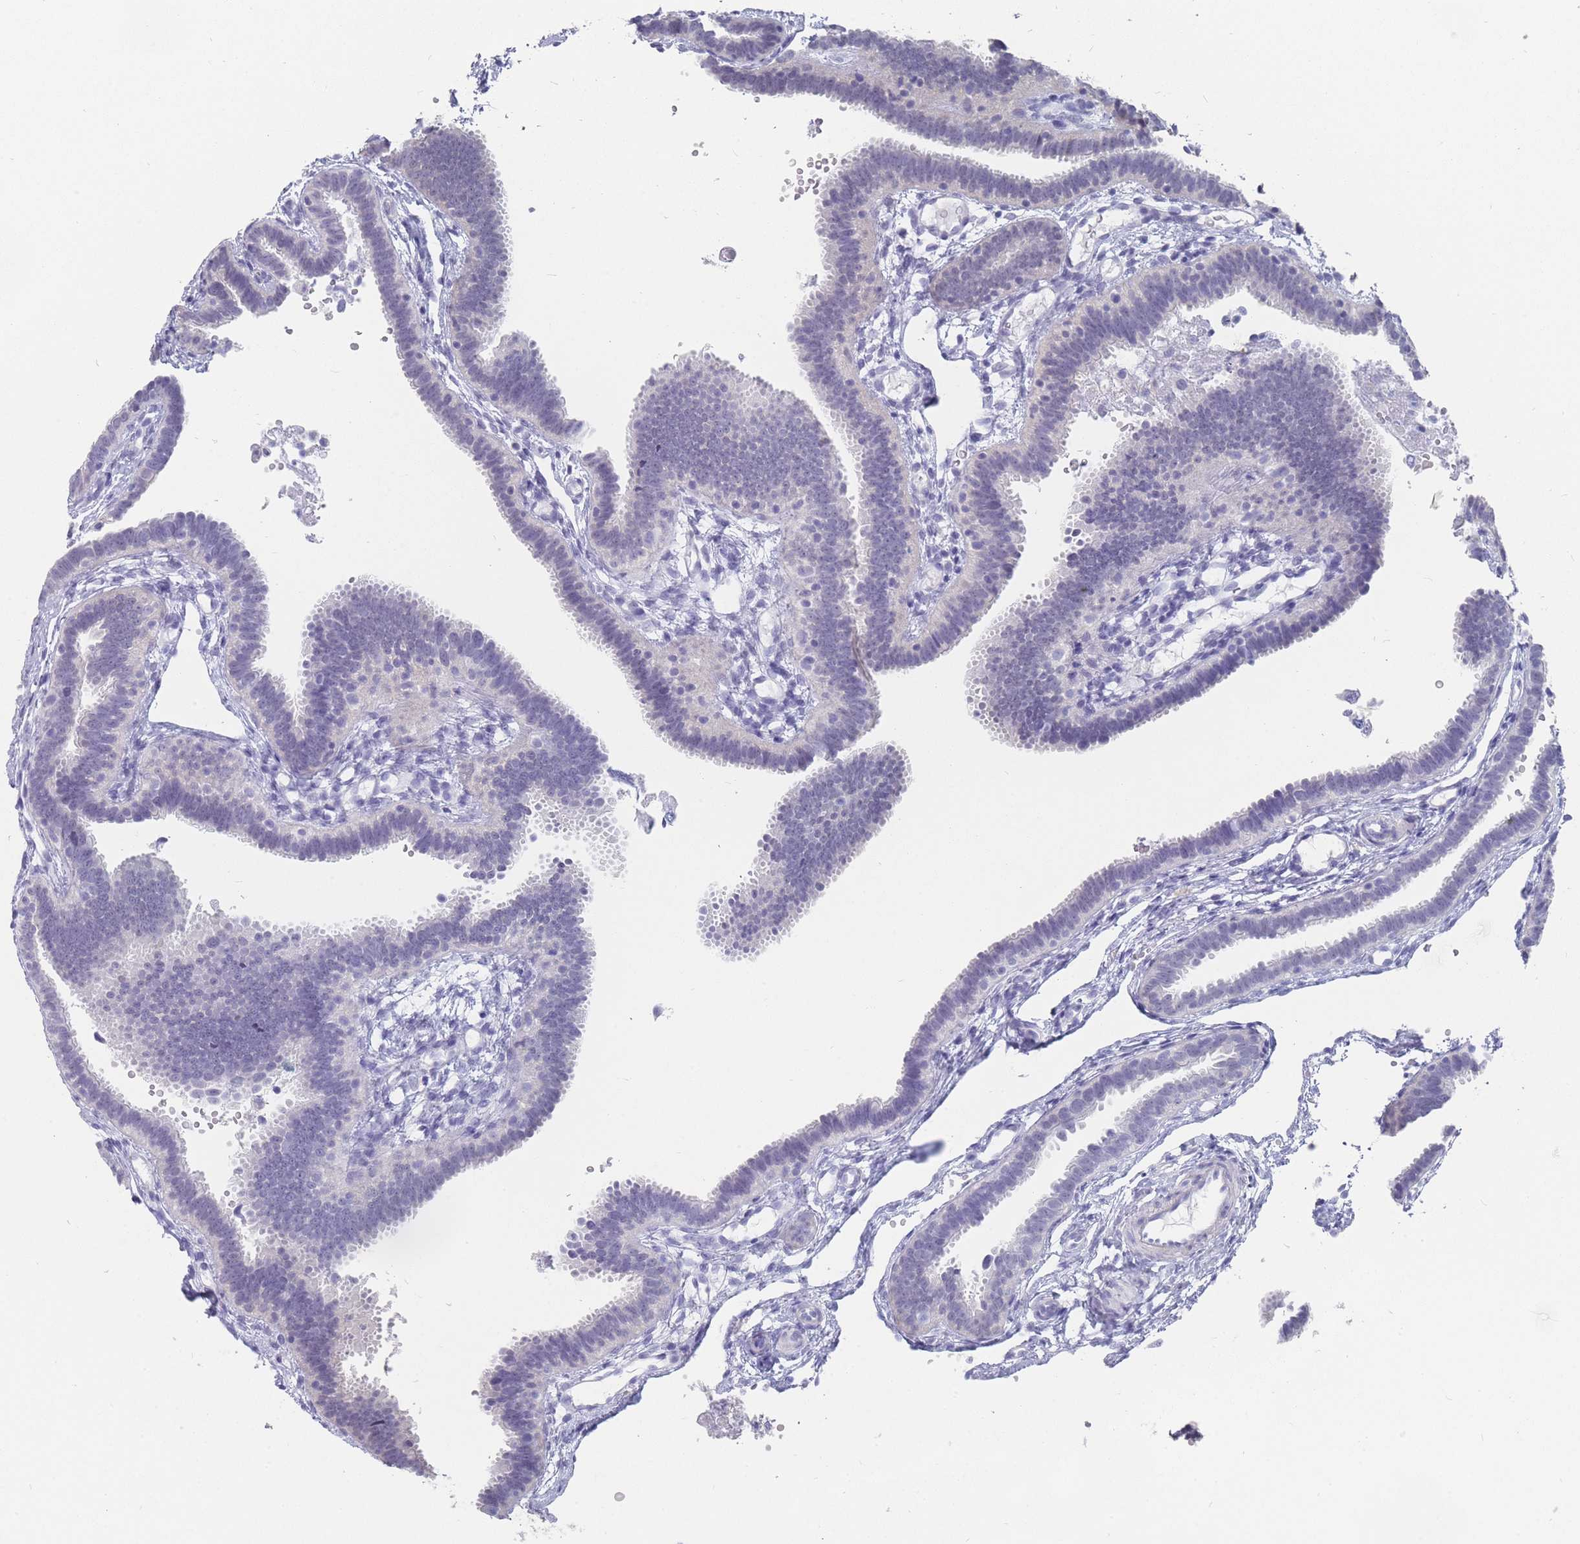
{"staining": {"intensity": "negative", "quantity": "none", "location": "none"}, "tissue": "fallopian tube", "cell_type": "Glandular cells", "image_type": "normal", "snomed": [{"axis": "morphology", "description": "Normal tissue, NOS"}, {"axis": "topography", "description": "Fallopian tube"}], "caption": "Immunohistochemical staining of unremarkable human fallopian tube exhibits no significant positivity in glandular cells.", "gene": "CYP51A1", "patient": {"sex": "female", "age": 37}}